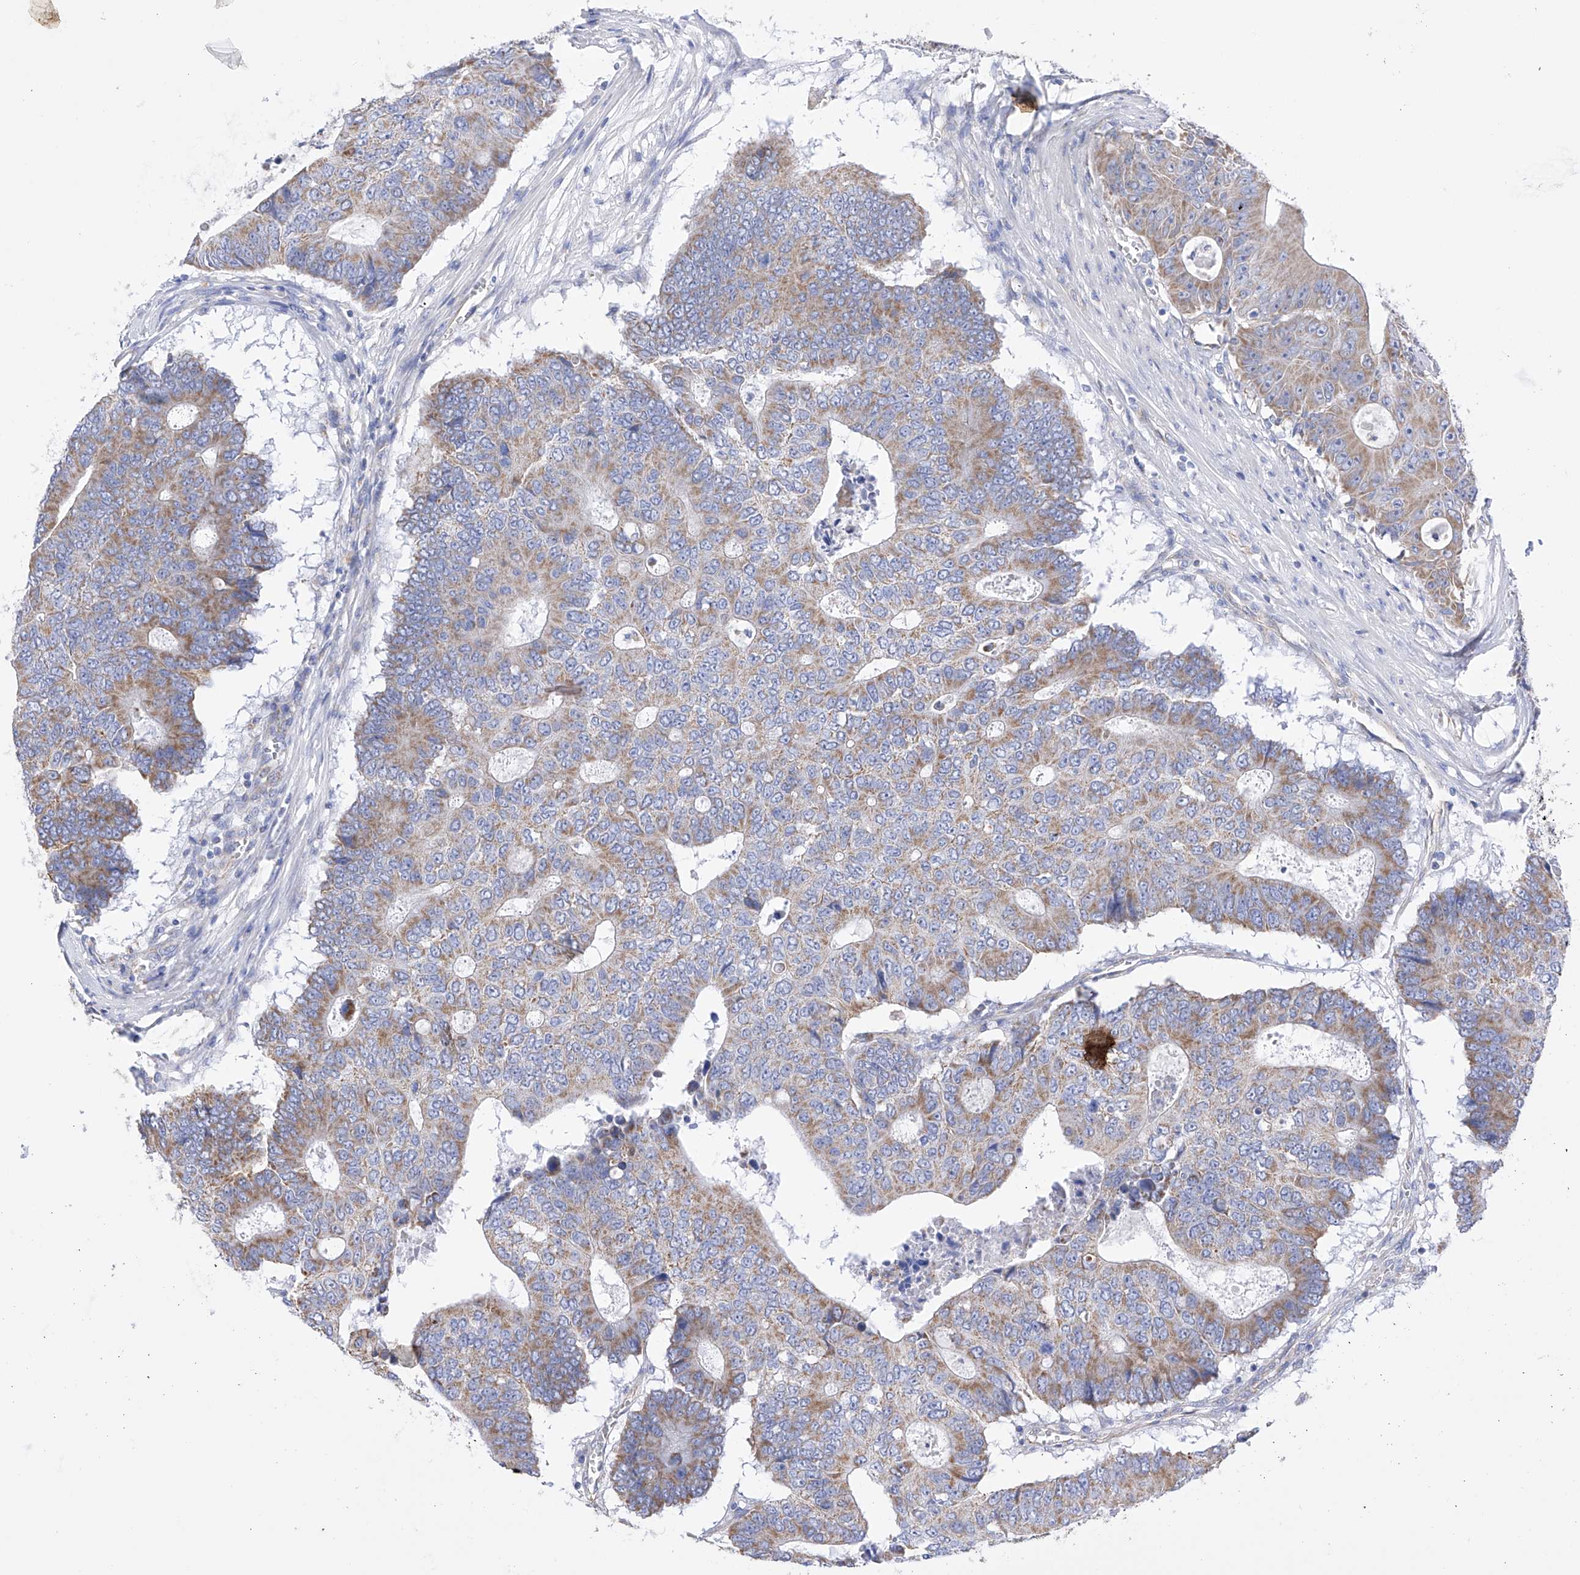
{"staining": {"intensity": "moderate", "quantity": ">75%", "location": "cytoplasmic/membranous"}, "tissue": "colorectal cancer", "cell_type": "Tumor cells", "image_type": "cancer", "snomed": [{"axis": "morphology", "description": "Adenocarcinoma, NOS"}, {"axis": "topography", "description": "Colon"}], "caption": "Immunohistochemistry staining of colorectal adenocarcinoma, which reveals medium levels of moderate cytoplasmic/membranous expression in approximately >75% of tumor cells indicating moderate cytoplasmic/membranous protein staining. The staining was performed using DAB (3,3'-diaminobenzidine) (brown) for protein detection and nuclei were counterstained in hematoxylin (blue).", "gene": "FLG", "patient": {"sex": "male", "age": 87}}